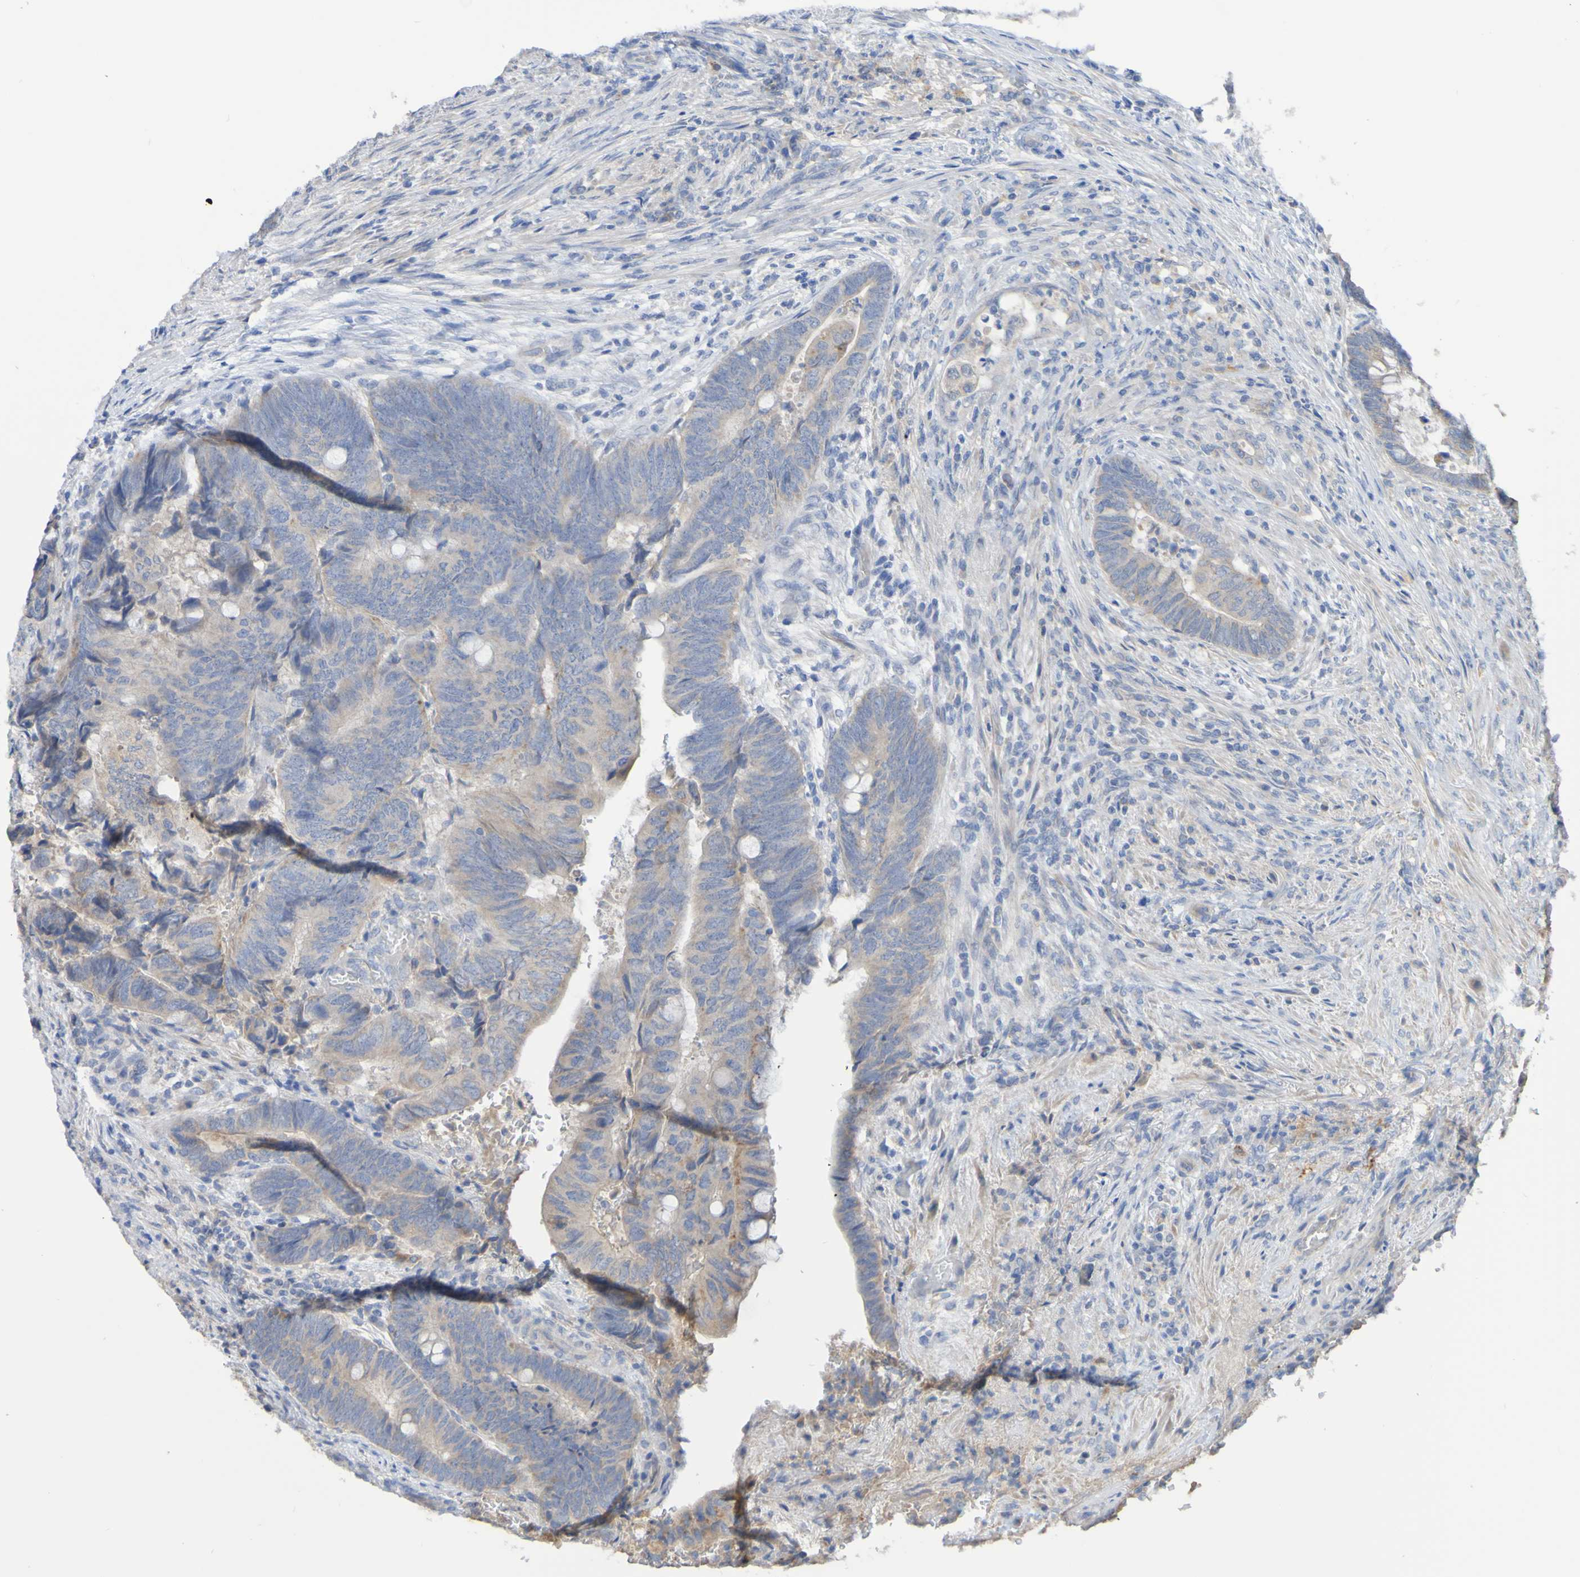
{"staining": {"intensity": "weak", "quantity": "<25%", "location": "cytoplasmic/membranous"}, "tissue": "colorectal cancer", "cell_type": "Tumor cells", "image_type": "cancer", "snomed": [{"axis": "morphology", "description": "Normal tissue, NOS"}, {"axis": "morphology", "description": "Adenocarcinoma, NOS"}, {"axis": "topography", "description": "Rectum"}, {"axis": "topography", "description": "Peripheral nerve tissue"}], "caption": "DAB immunohistochemical staining of human adenocarcinoma (colorectal) shows no significant expression in tumor cells.", "gene": "PHYH", "patient": {"sex": "male", "age": 92}}